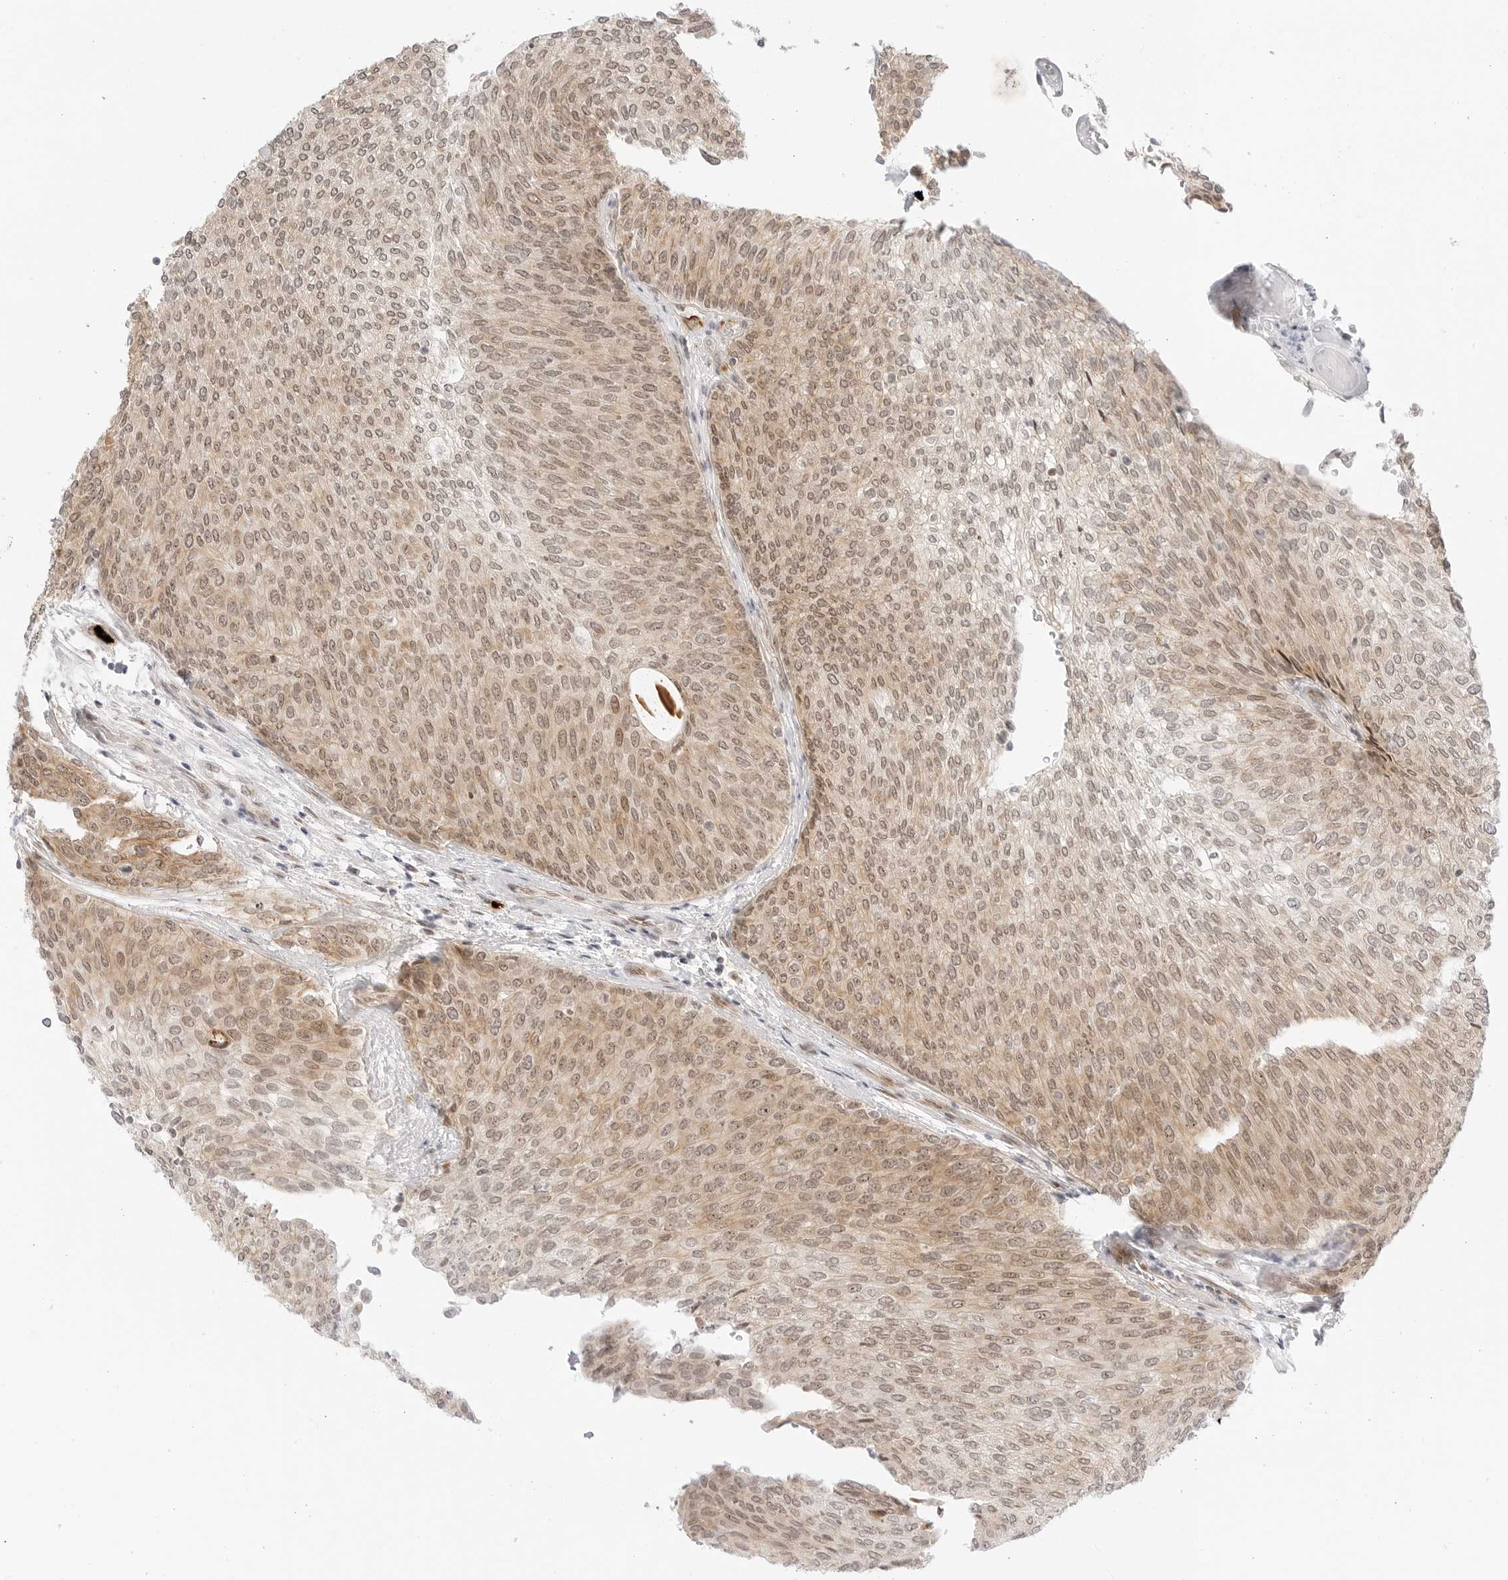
{"staining": {"intensity": "moderate", "quantity": ">75%", "location": "cytoplasmic/membranous,nuclear"}, "tissue": "urothelial cancer", "cell_type": "Tumor cells", "image_type": "cancer", "snomed": [{"axis": "morphology", "description": "Urothelial carcinoma, Low grade"}, {"axis": "topography", "description": "Urinary bladder"}], "caption": "Immunohistochemistry image of neoplastic tissue: urothelial carcinoma (low-grade) stained using immunohistochemistry (IHC) shows medium levels of moderate protein expression localized specifically in the cytoplasmic/membranous and nuclear of tumor cells, appearing as a cytoplasmic/membranous and nuclear brown color.", "gene": "HIPK3", "patient": {"sex": "female", "age": 79}}